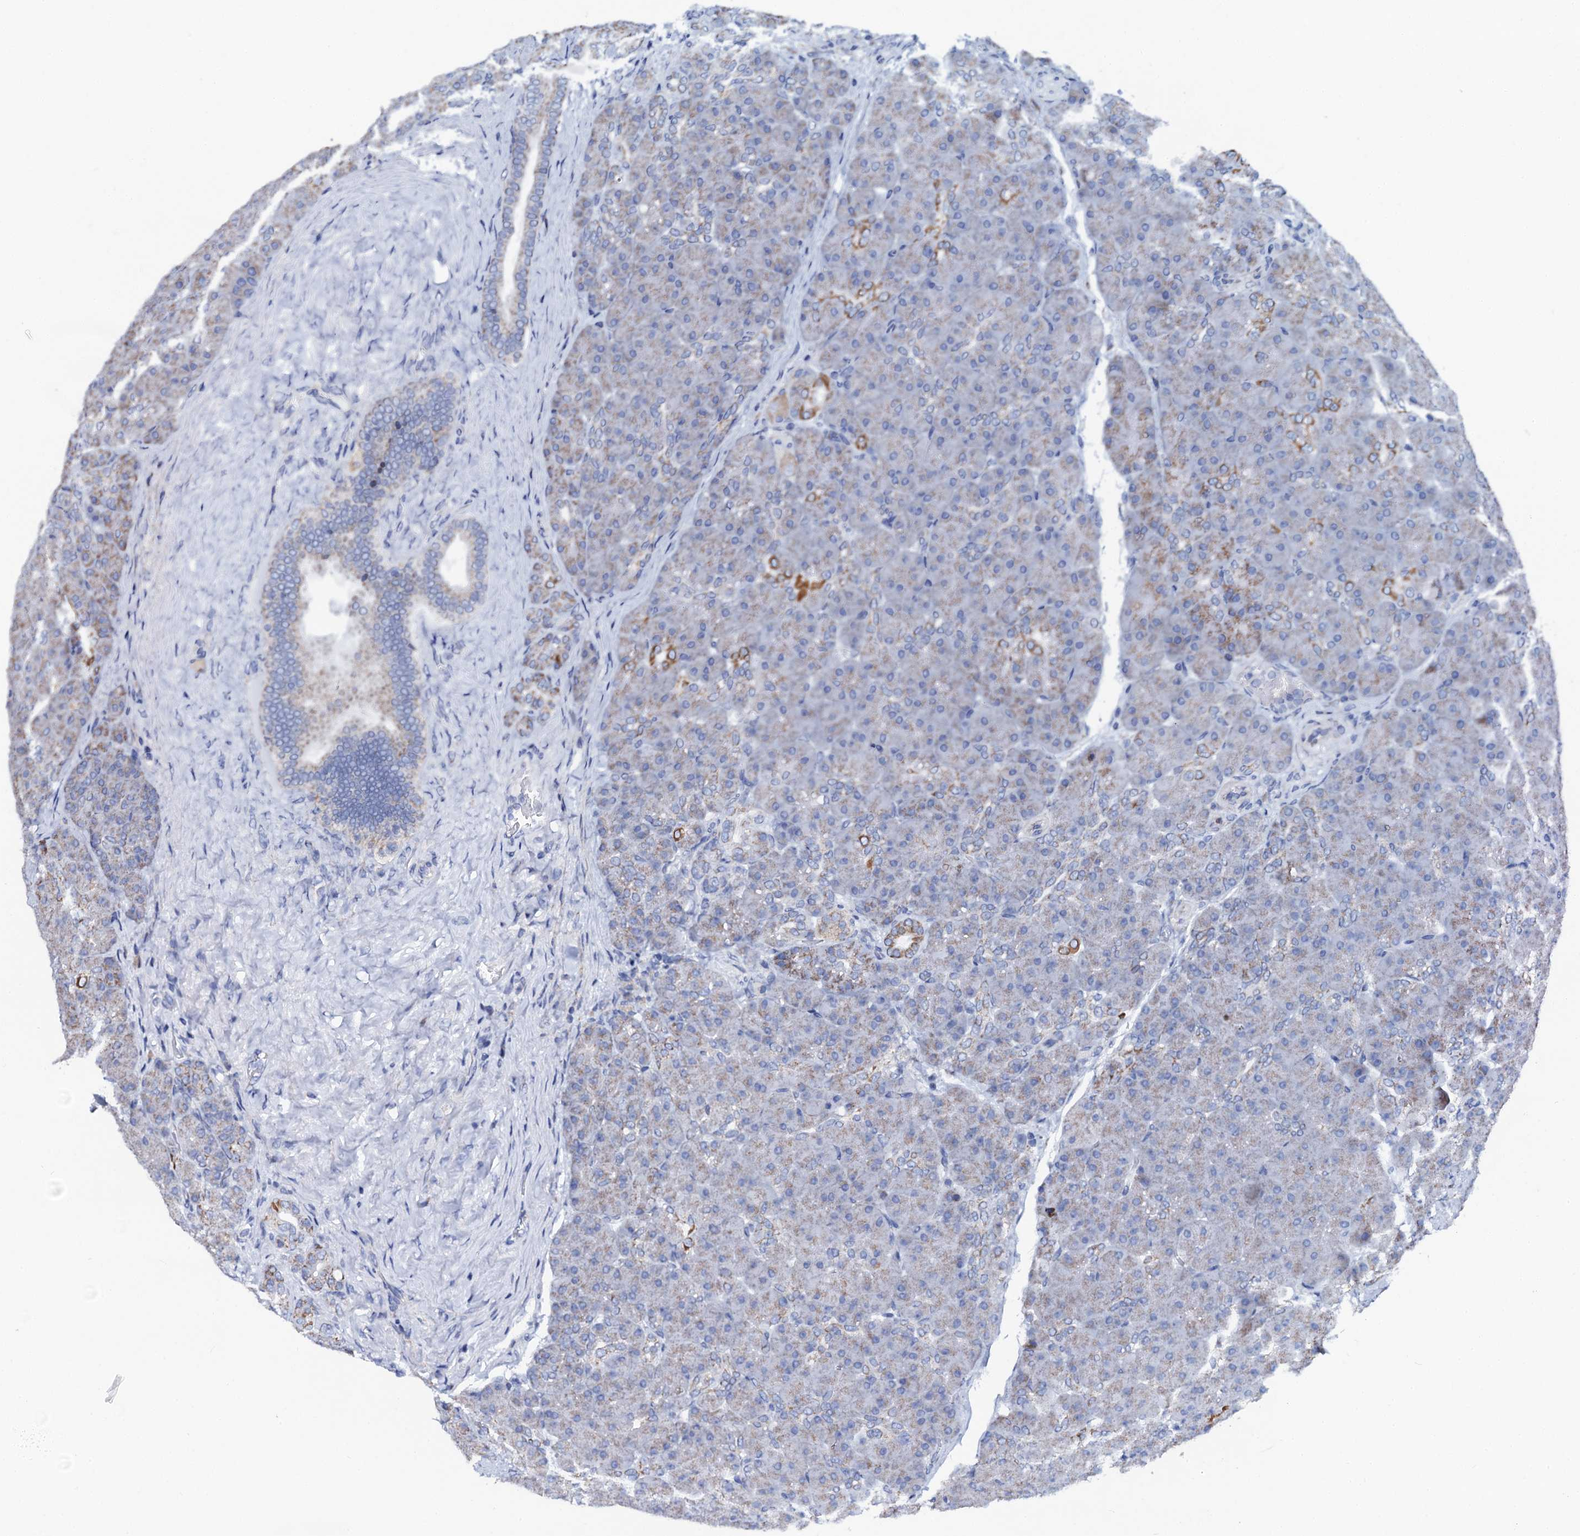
{"staining": {"intensity": "moderate", "quantity": "<25%", "location": "cytoplasmic/membranous"}, "tissue": "pancreas", "cell_type": "Exocrine glandular cells", "image_type": "normal", "snomed": [{"axis": "morphology", "description": "Normal tissue, NOS"}, {"axis": "topography", "description": "Pancreas"}], "caption": "The histopathology image displays a brown stain indicating the presence of a protein in the cytoplasmic/membranous of exocrine glandular cells in pancreas. The protein is stained brown, and the nuclei are stained in blue (DAB (3,3'-diaminobenzidine) IHC with brightfield microscopy, high magnification).", "gene": "SLC37A4", "patient": {"sex": "male", "age": 66}}